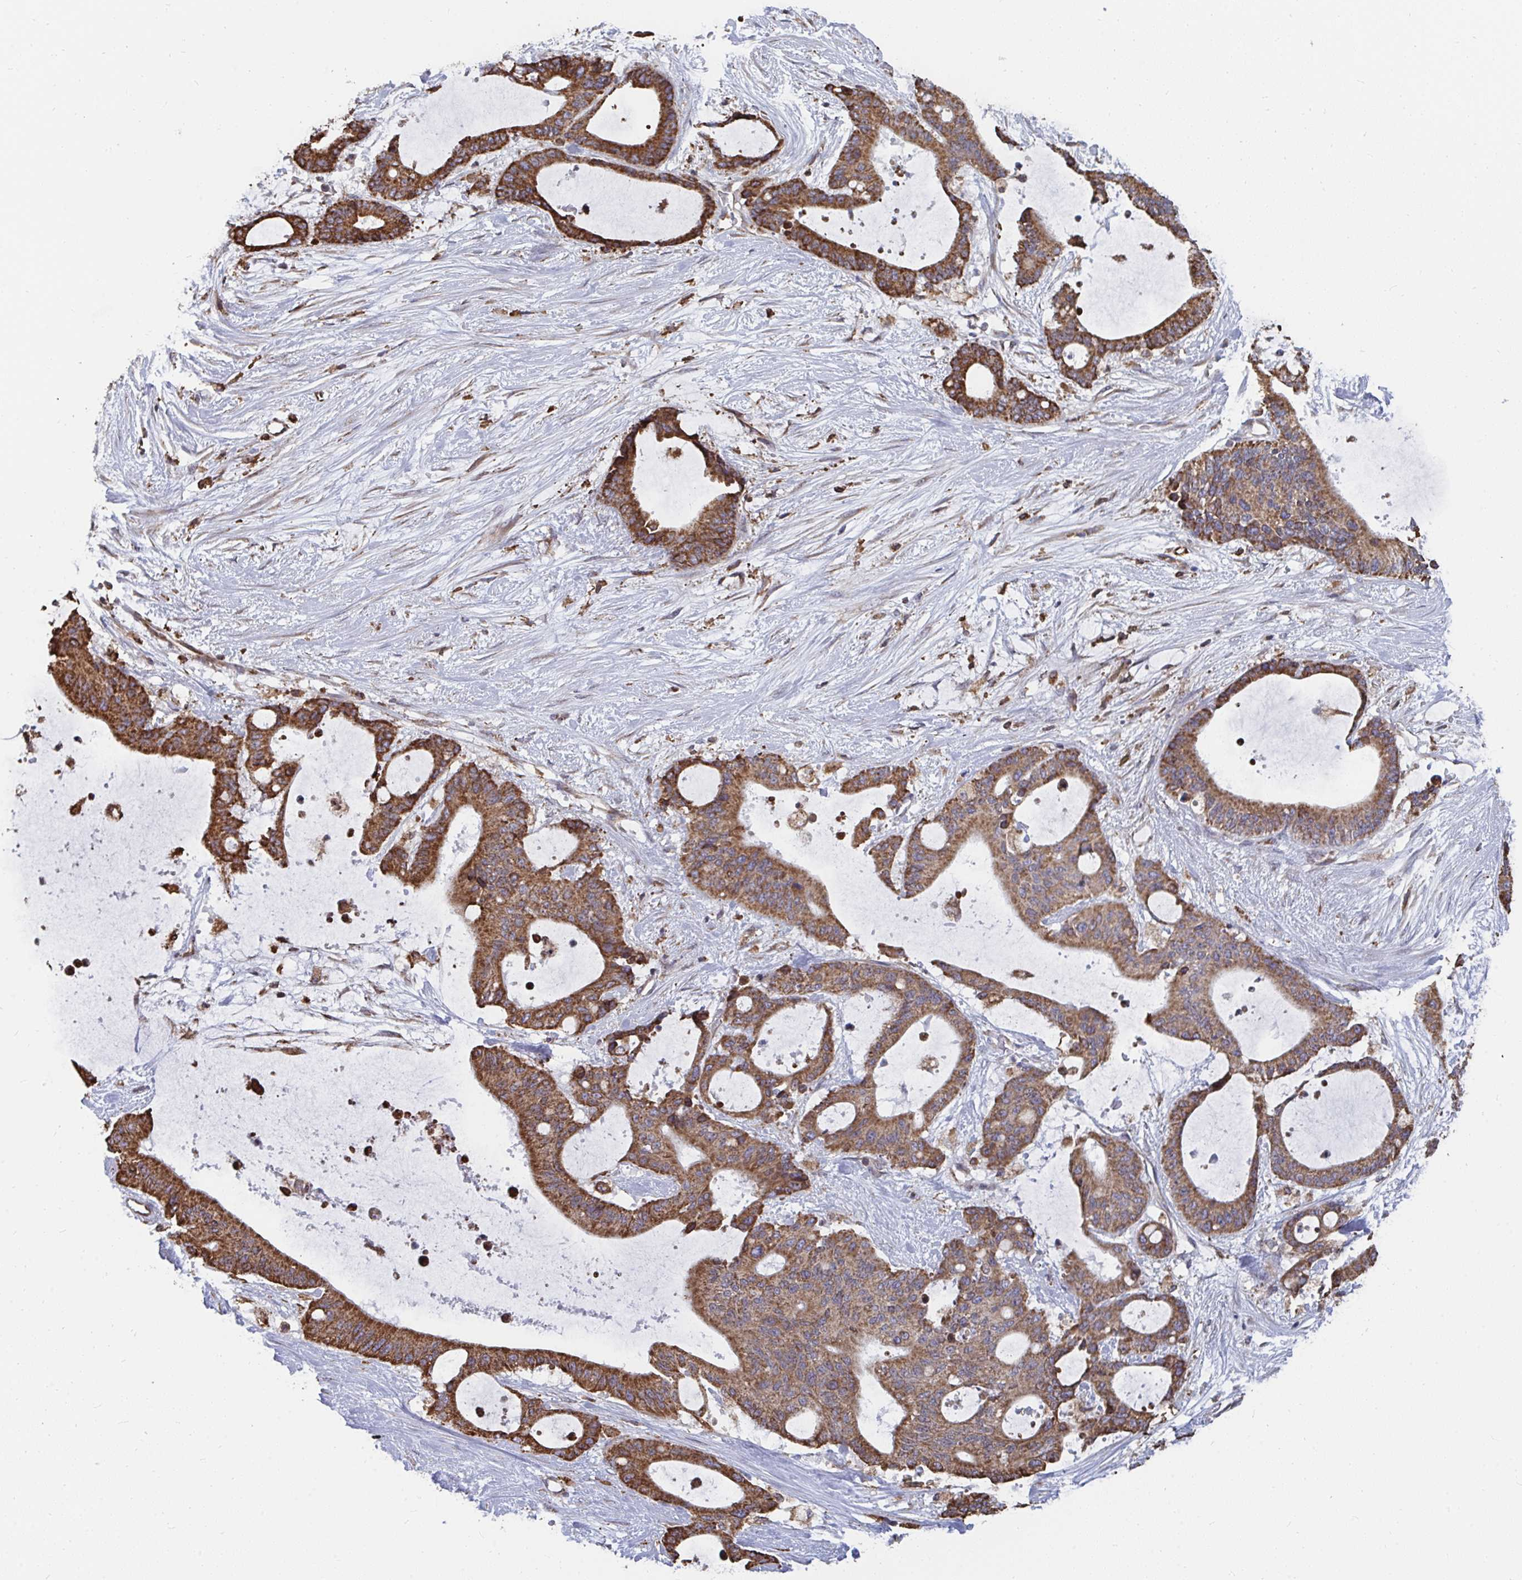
{"staining": {"intensity": "strong", "quantity": ">75%", "location": "cytoplasmic/membranous"}, "tissue": "liver cancer", "cell_type": "Tumor cells", "image_type": "cancer", "snomed": [{"axis": "morphology", "description": "Normal tissue, NOS"}, {"axis": "morphology", "description": "Cholangiocarcinoma"}, {"axis": "topography", "description": "Liver"}, {"axis": "topography", "description": "Peripheral nerve tissue"}], "caption": "Immunohistochemistry photomicrograph of liver cancer (cholangiocarcinoma) stained for a protein (brown), which exhibits high levels of strong cytoplasmic/membranous positivity in approximately >75% of tumor cells.", "gene": "ELAVL1", "patient": {"sex": "female", "age": 73}}